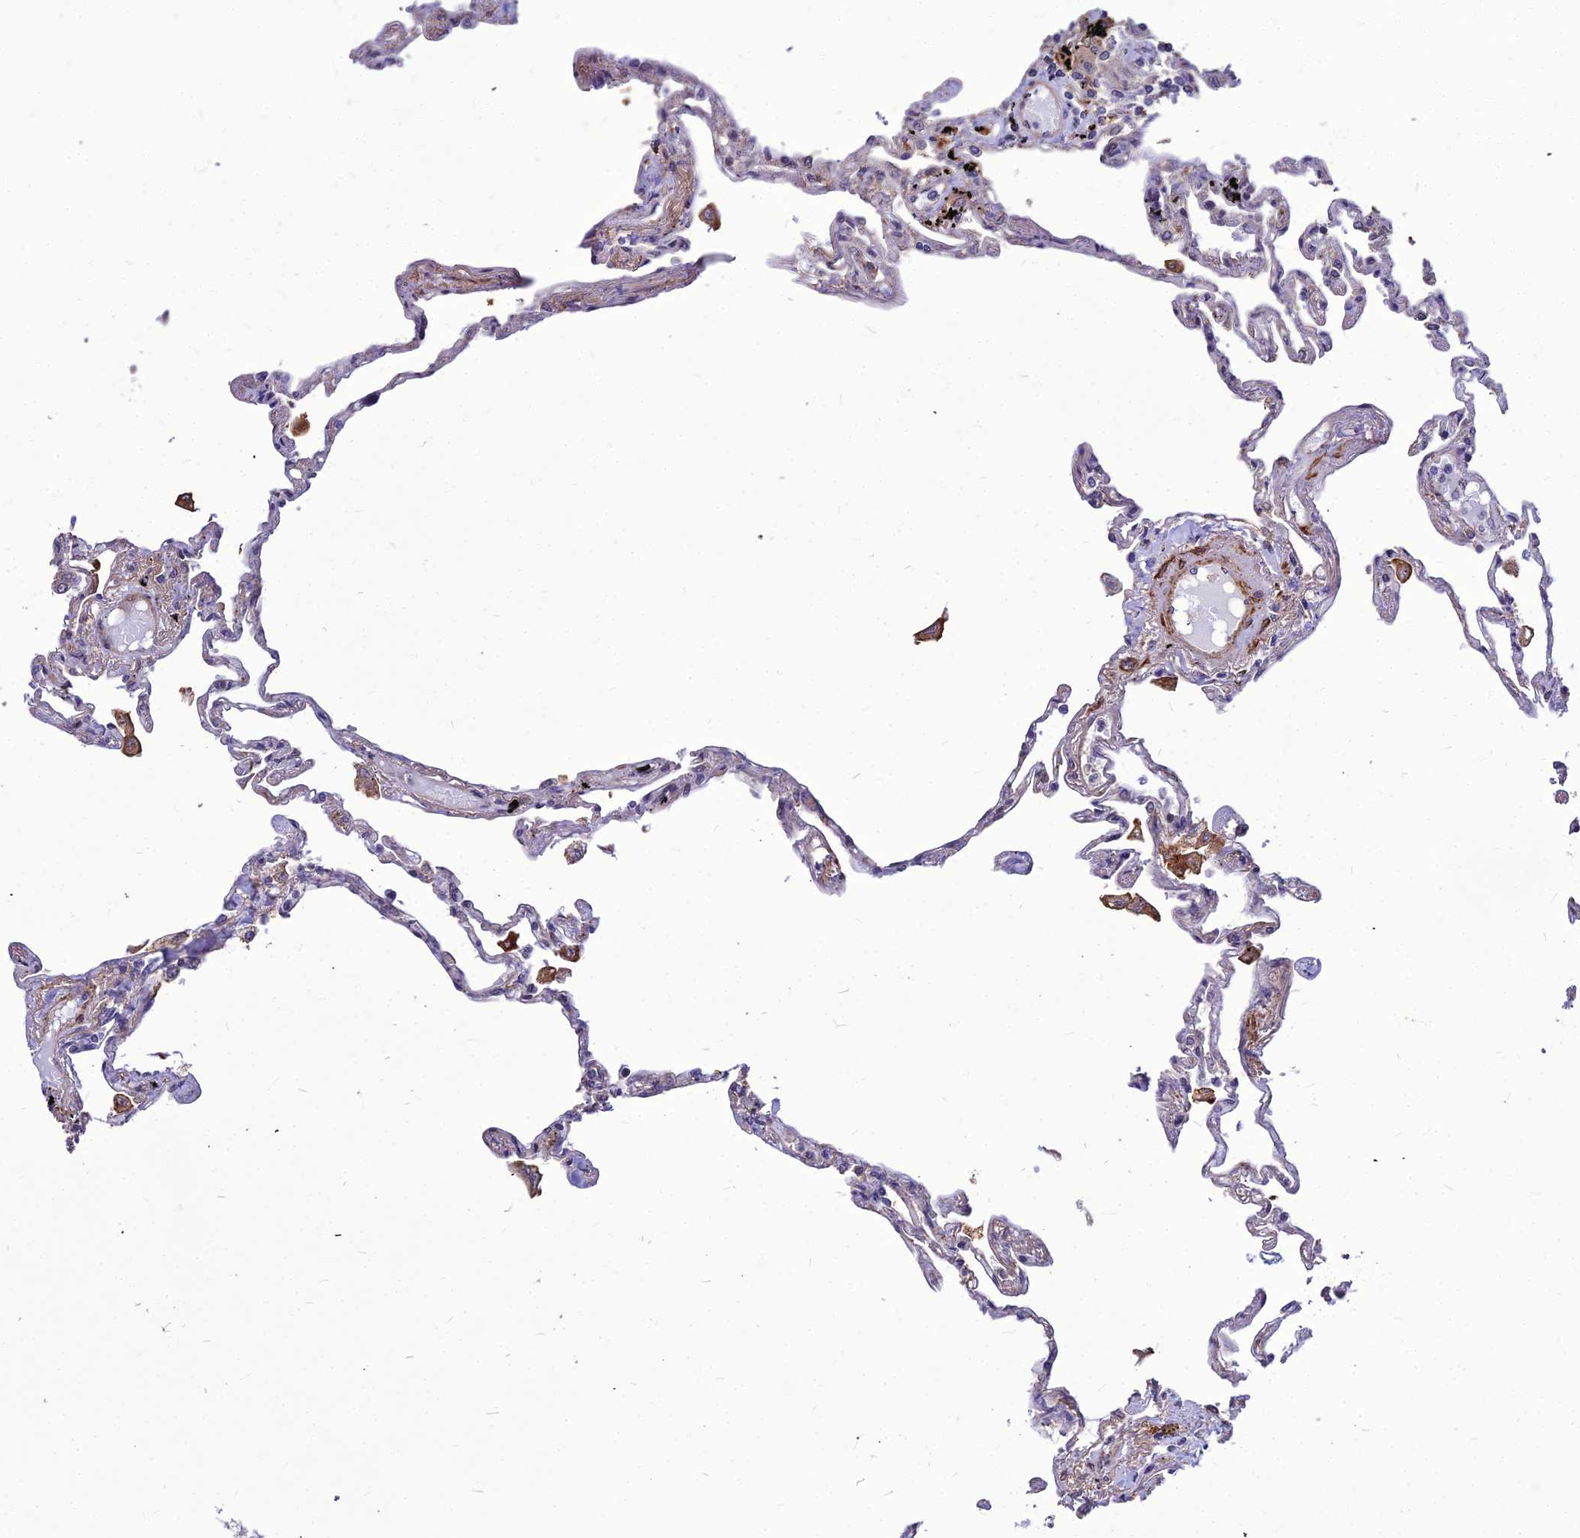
{"staining": {"intensity": "negative", "quantity": "none", "location": "none"}, "tissue": "lung", "cell_type": "Alveolar cells", "image_type": "normal", "snomed": [{"axis": "morphology", "description": "Normal tissue, NOS"}, {"axis": "topography", "description": "Lung"}], "caption": "Alveolar cells are negative for protein expression in normal human lung.", "gene": "LEKR1", "patient": {"sex": "female", "age": 67}}